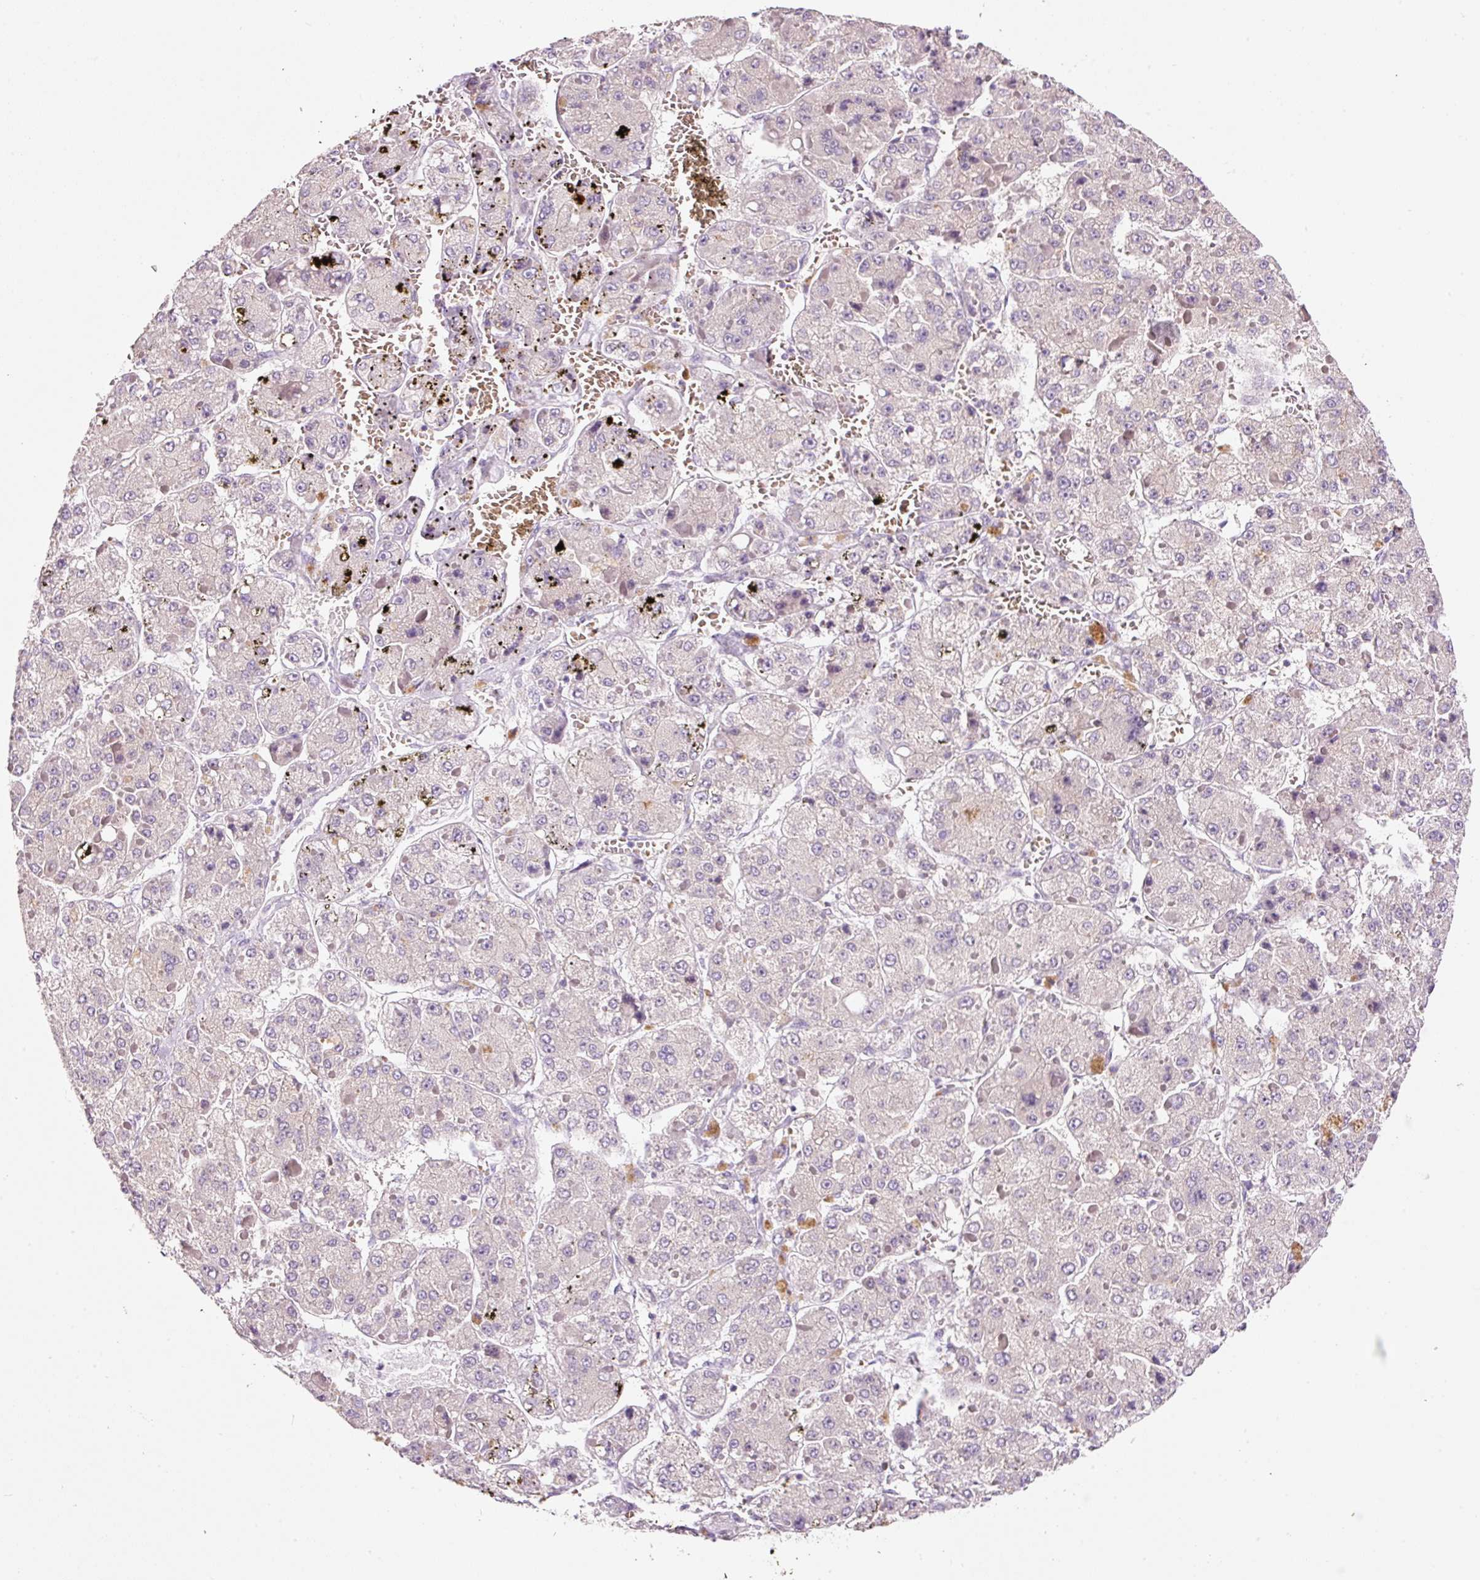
{"staining": {"intensity": "negative", "quantity": "none", "location": "none"}, "tissue": "liver cancer", "cell_type": "Tumor cells", "image_type": "cancer", "snomed": [{"axis": "morphology", "description": "Carcinoma, Hepatocellular, NOS"}, {"axis": "topography", "description": "Liver"}], "caption": "Tumor cells are negative for protein expression in human liver cancer.", "gene": "TENT5C", "patient": {"sex": "female", "age": 73}}